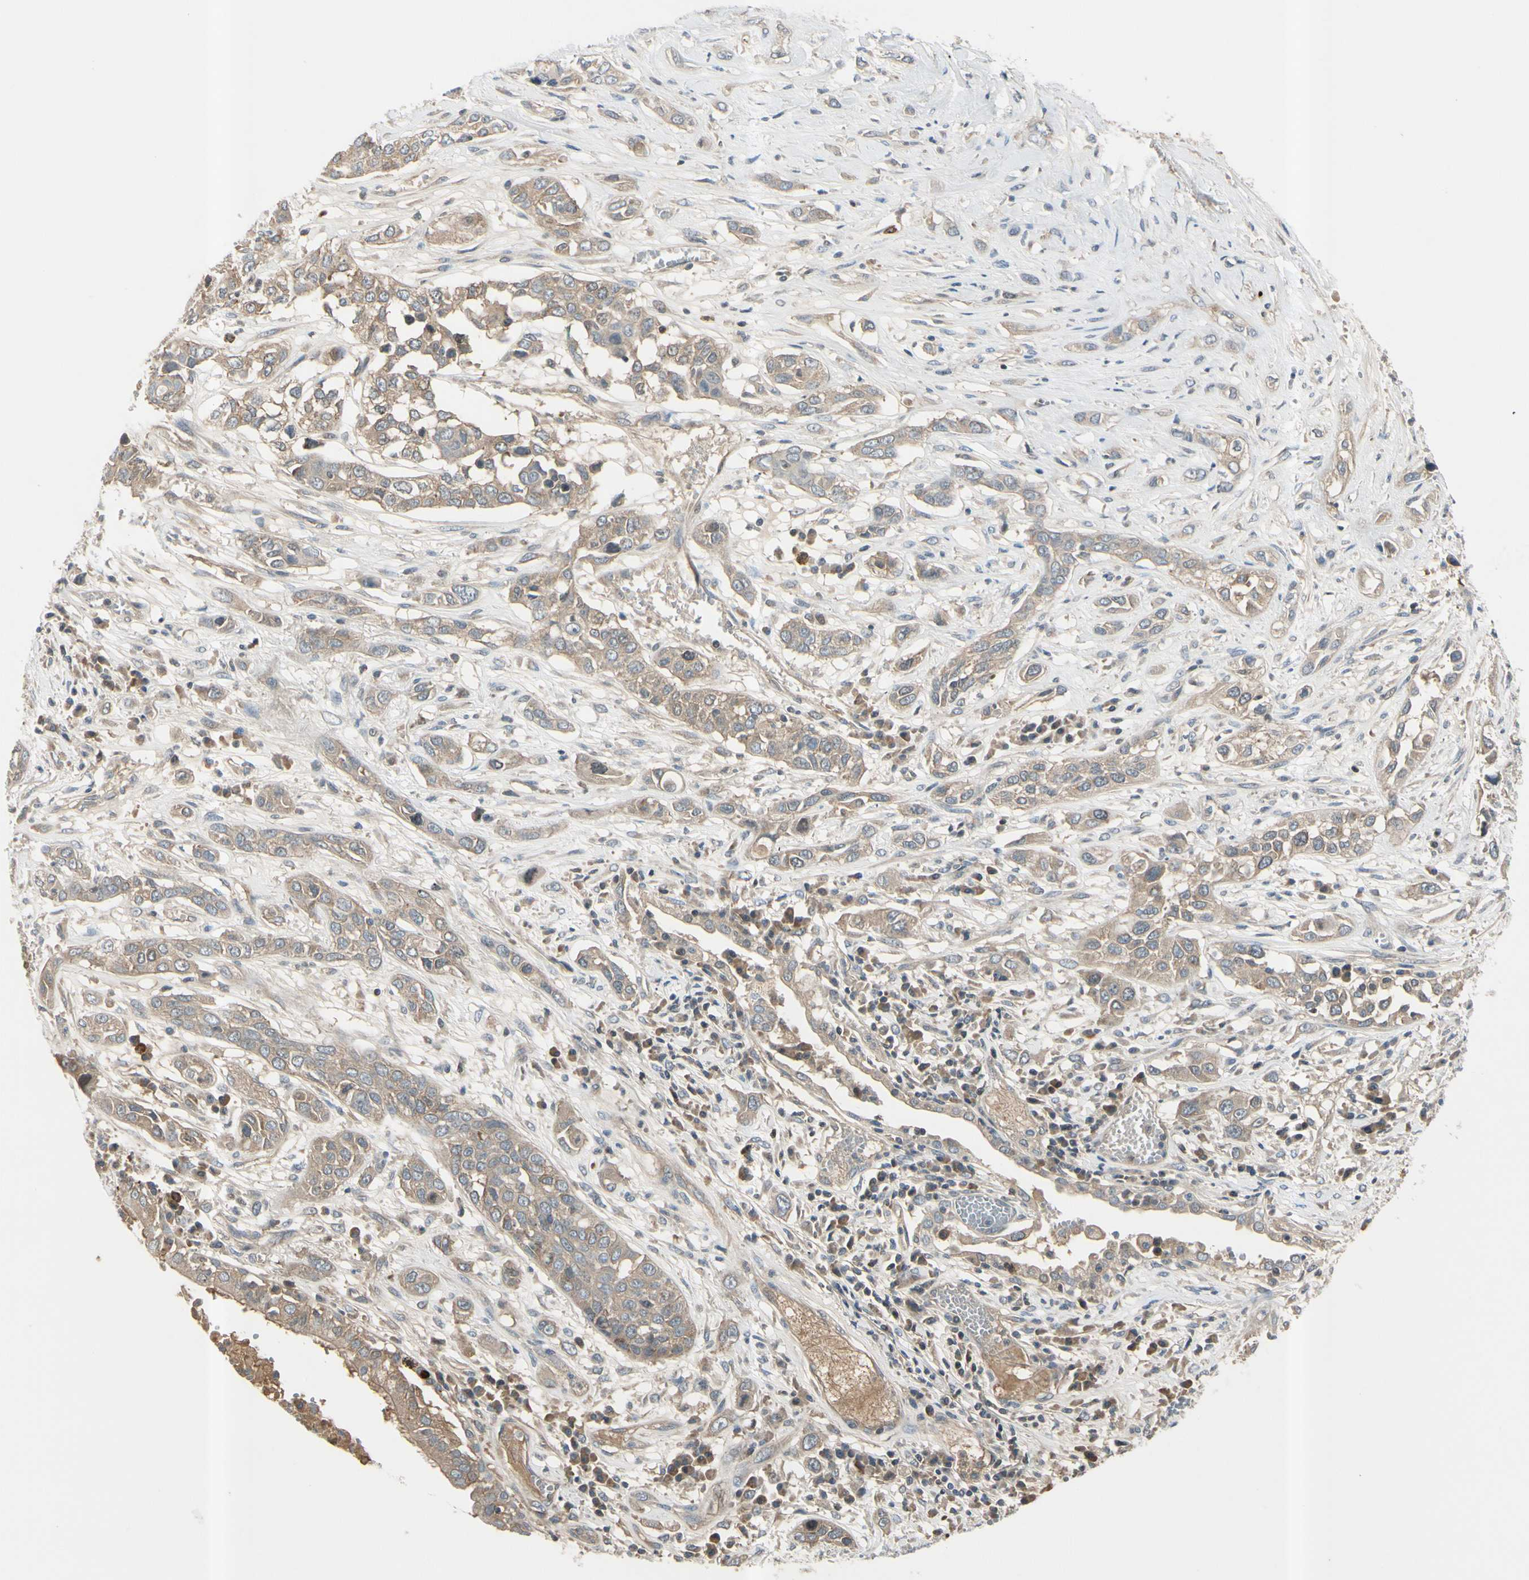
{"staining": {"intensity": "weak", "quantity": ">75%", "location": "cytoplasmic/membranous"}, "tissue": "lung cancer", "cell_type": "Tumor cells", "image_type": "cancer", "snomed": [{"axis": "morphology", "description": "Squamous cell carcinoma, NOS"}, {"axis": "topography", "description": "Lung"}], "caption": "DAB immunohistochemical staining of human lung squamous cell carcinoma shows weak cytoplasmic/membranous protein expression in about >75% of tumor cells.", "gene": "ICAM5", "patient": {"sex": "male", "age": 71}}